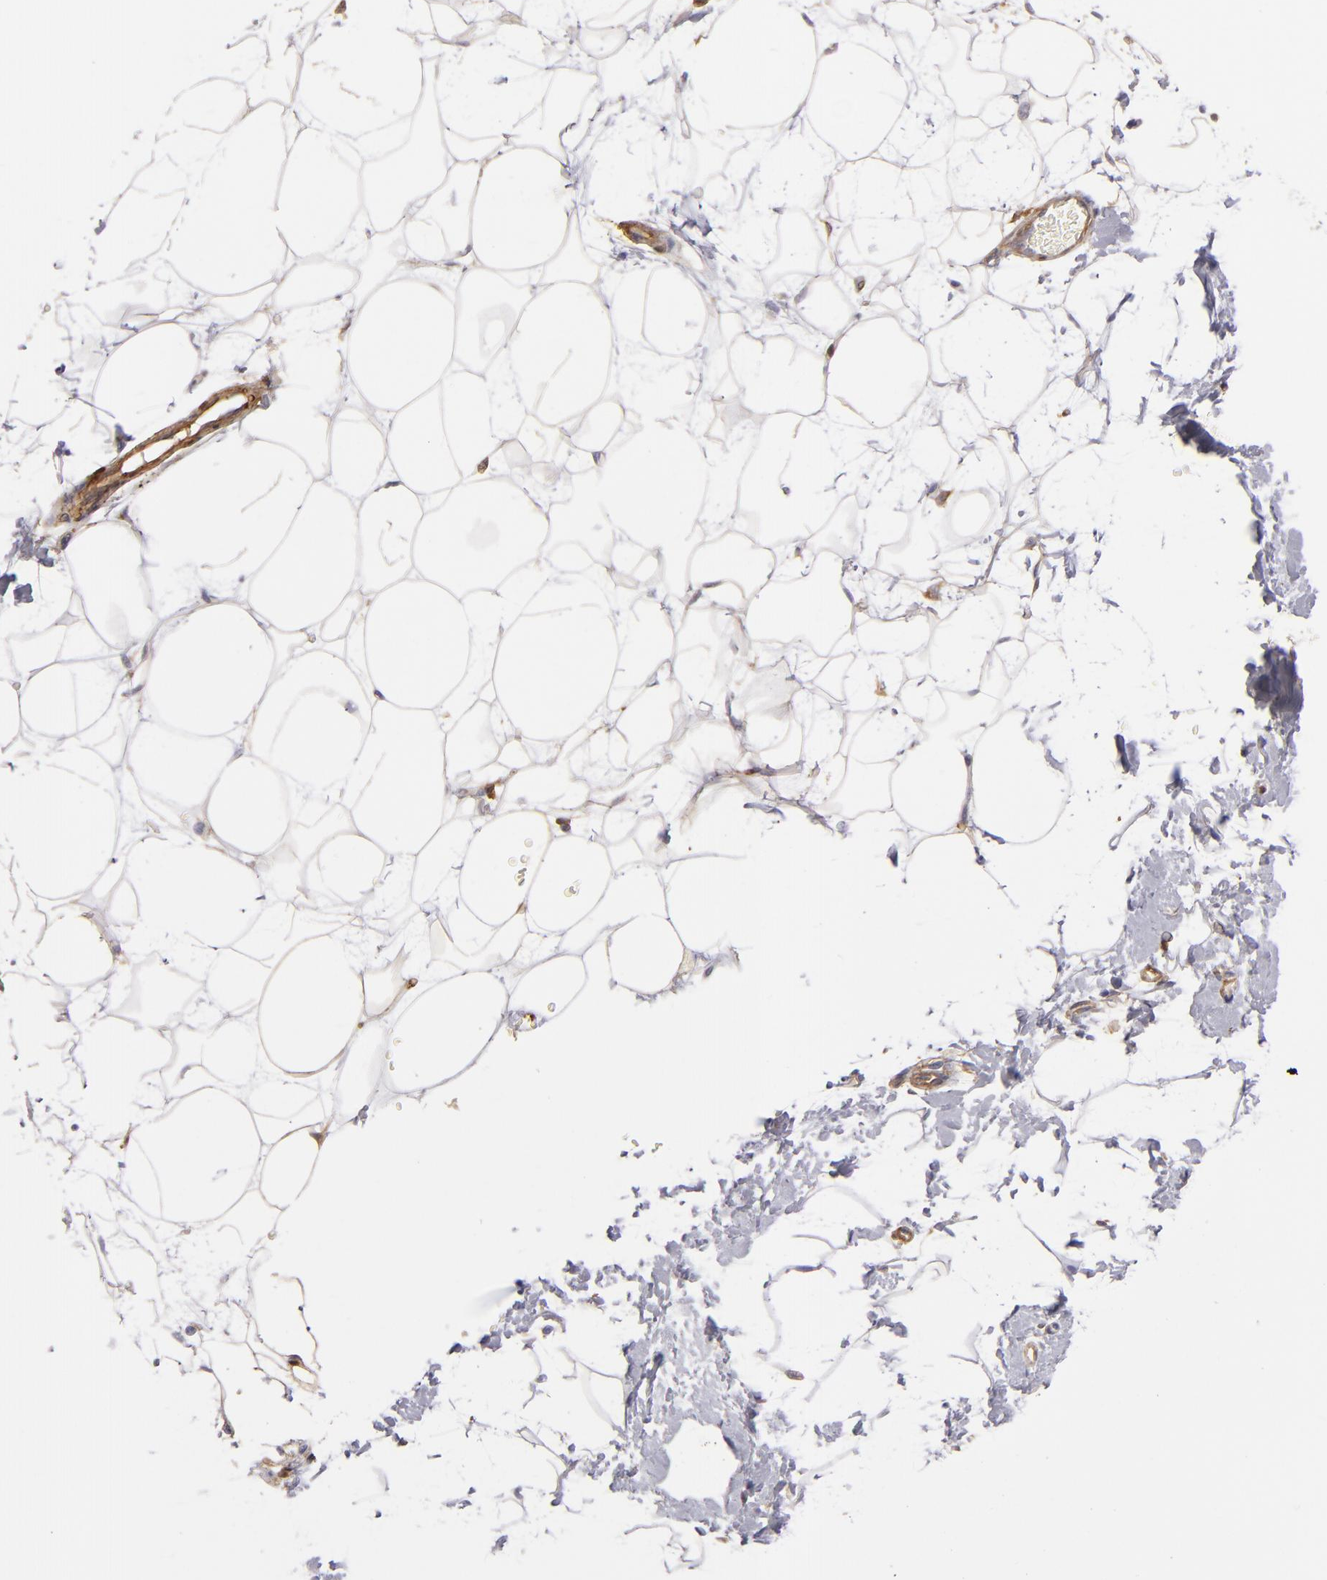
{"staining": {"intensity": "negative", "quantity": "none", "location": "none"}, "tissue": "breast", "cell_type": "Adipocytes", "image_type": "normal", "snomed": [{"axis": "morphology", "description": "Normal tissue, NOS"}, {"axis": "topography", "description": "Breast"}], "caption": "A histopathology image of breast stained for a protein exhibits no brown staining in adipocytes.", "gene": "VCL", "patient": {"sex": "female", "age": 23}}